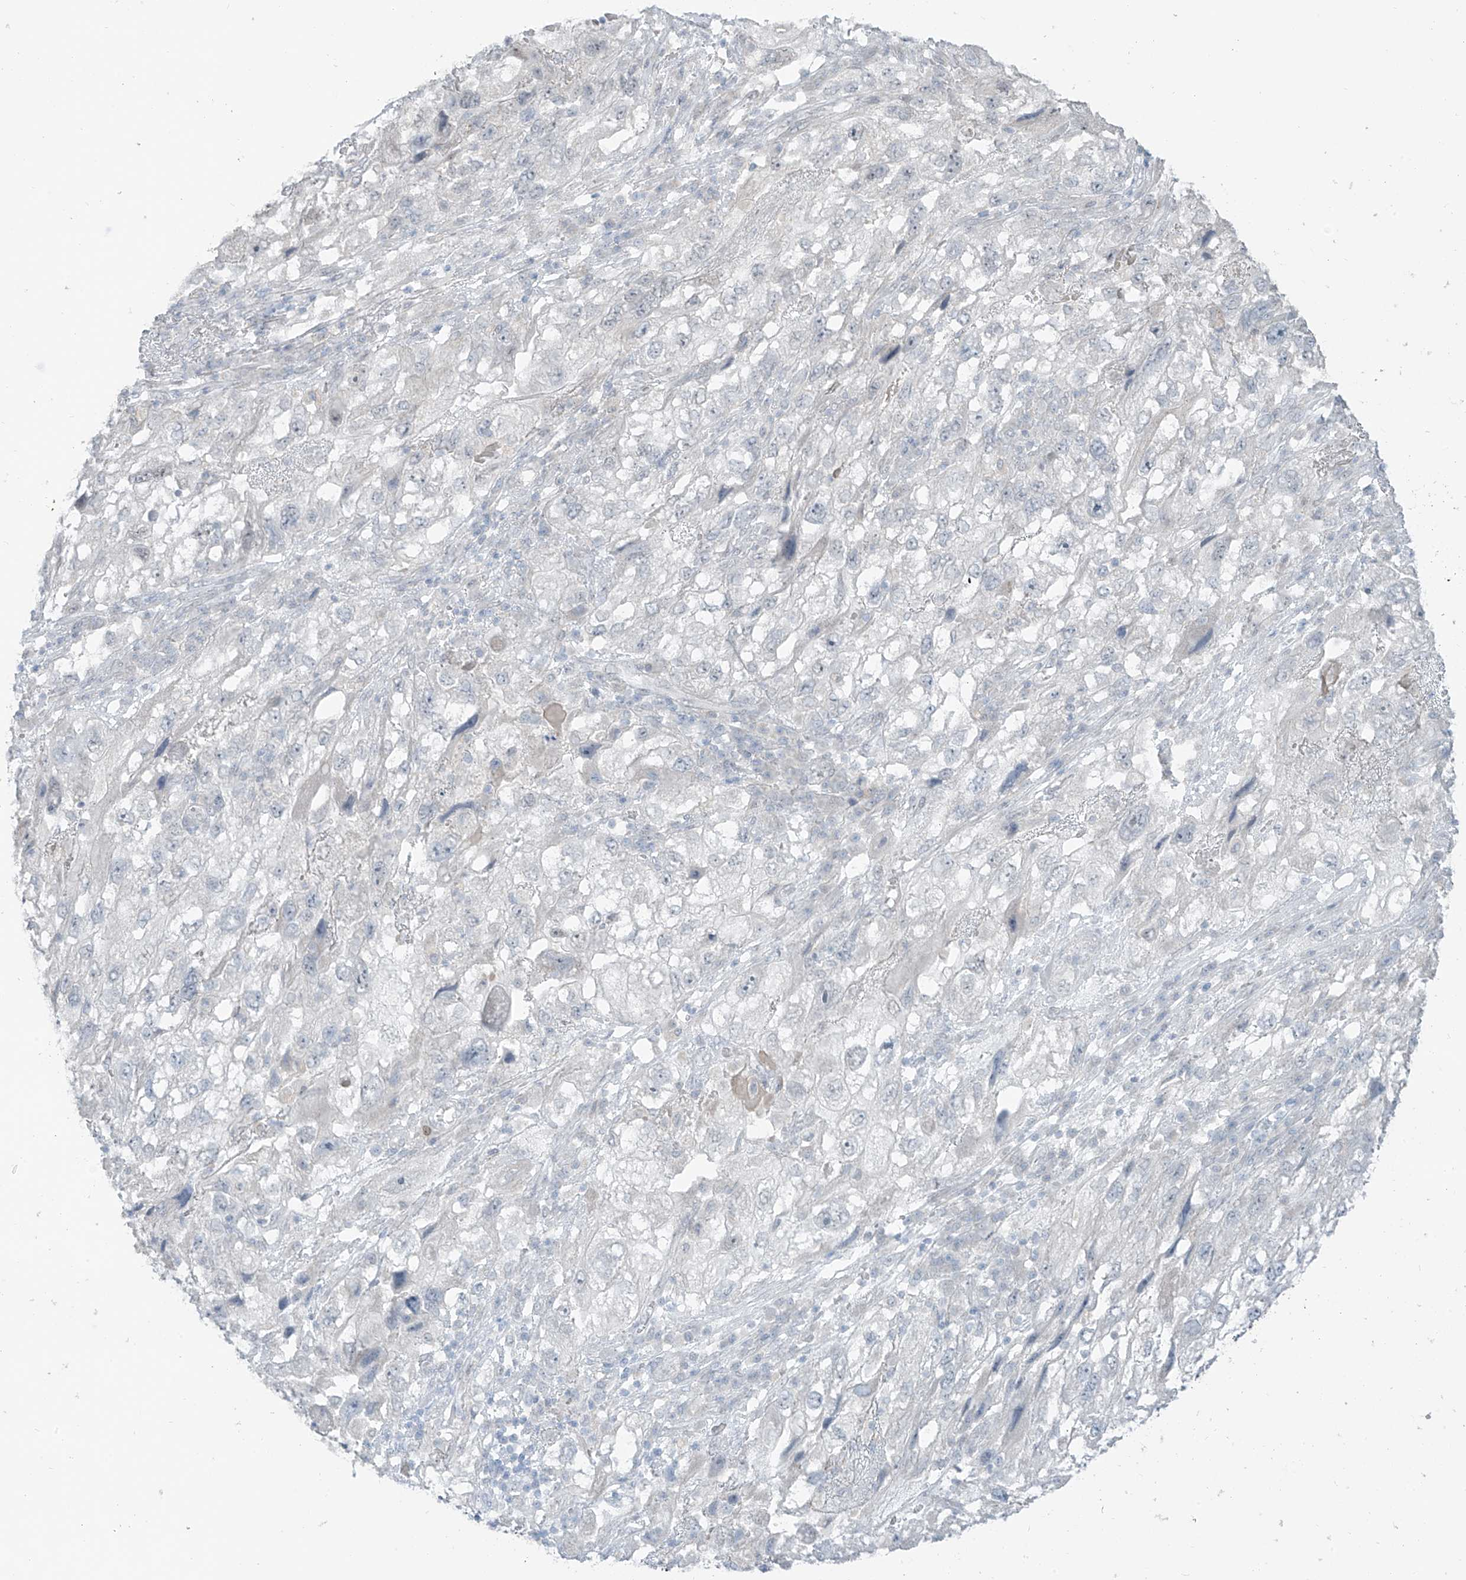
{"staining": {"intensity": "negative", "quantity": "none", "location": "none"}, "tissue": "endometrial cancer", "cell_type": "Tumor cells", "image_type": "cancer", "snomed": [{"axis": "morphology", "description": "Adenocarcinoma, NOS"}, {"axis": "topography", "description": "Endometrium"}], "caption": "An immunohistochemistry photomicrograph of adenocarcinoma (endometrial) is shown. There is no staining in tumor cells of adenocarcinoma (endometrial).", "gene": "PRDM6", "patient": {"sex": "female", "age": 49}}